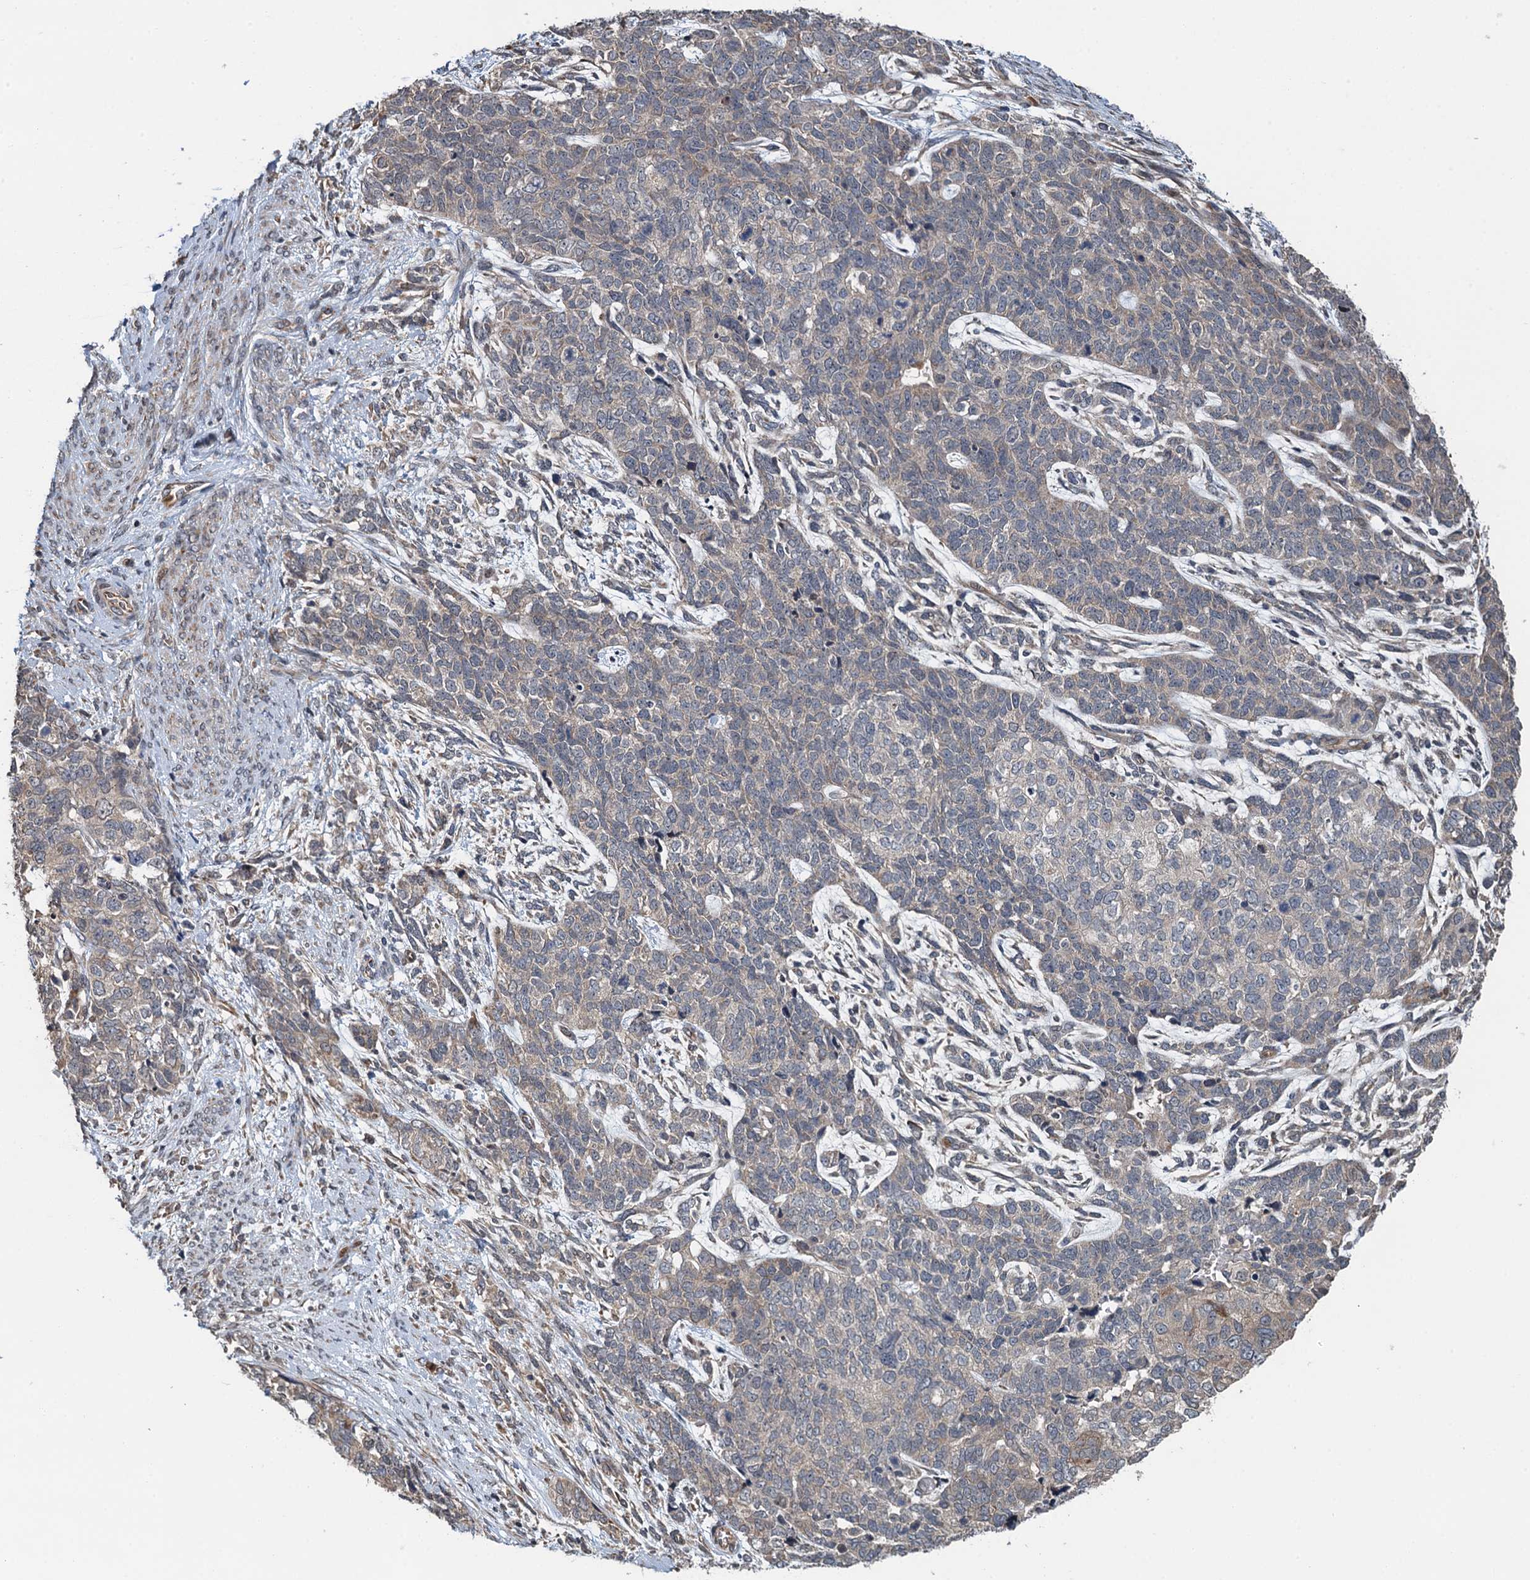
{"staining": {"intensity": "negative", "quantity": "none", "location": "none"}, "tissue": "cervical cancer", "cell_type": "Tumor cells", "image_type": "cancer", "snomed": [{"axis": "morphology", "description": "Squamous cell carcinoma, NOS"}, {"axis": "topography", "description": "Cervix"}], "caption": "Immunohistochemical staining of cervical cancer reveals no significant expression in tumor cells.", "gene": "WHAMM", "patient": {"sex": "female", "age": 63}}